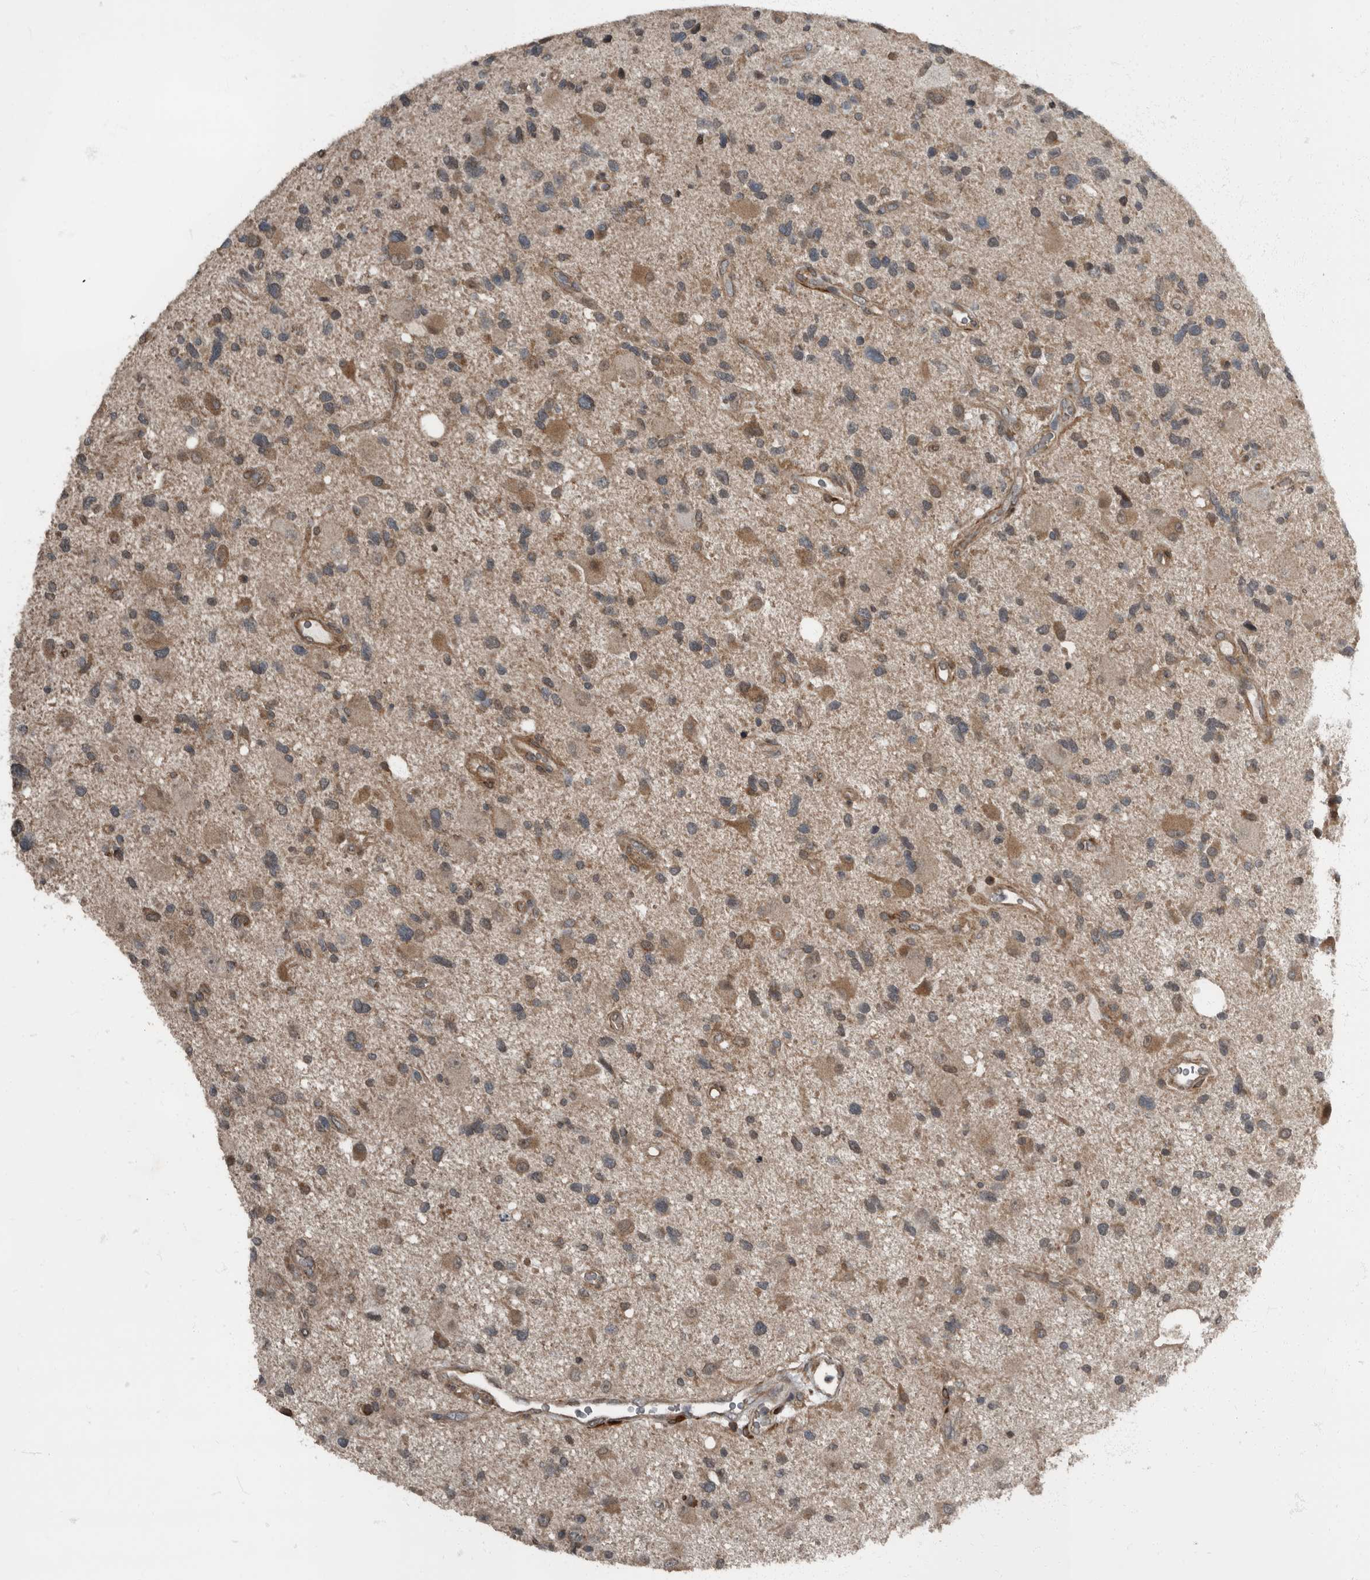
{"staining": {"intensity": "moderate", "quantity": ">75%", "location": "cytoplasmic/membranous"}, "tissue": "glioma", "cell_type": "Tumor cells", "image_type": "cancer", "snomed": [{"axis": "morphology", "description": "Glioma, malignant, High grade"}, {"axis": "topography", "description": "Brain"}], "caption": "The photomicrograph reveals immunohistochemical staining of malignant glioma (high-grade). There is moderate cytoplasmic/membranous staining is appreciated in about >75% of tumor cells.", "gene": "RABGGTB", "patient": {"sex": "male", "age": 33}}